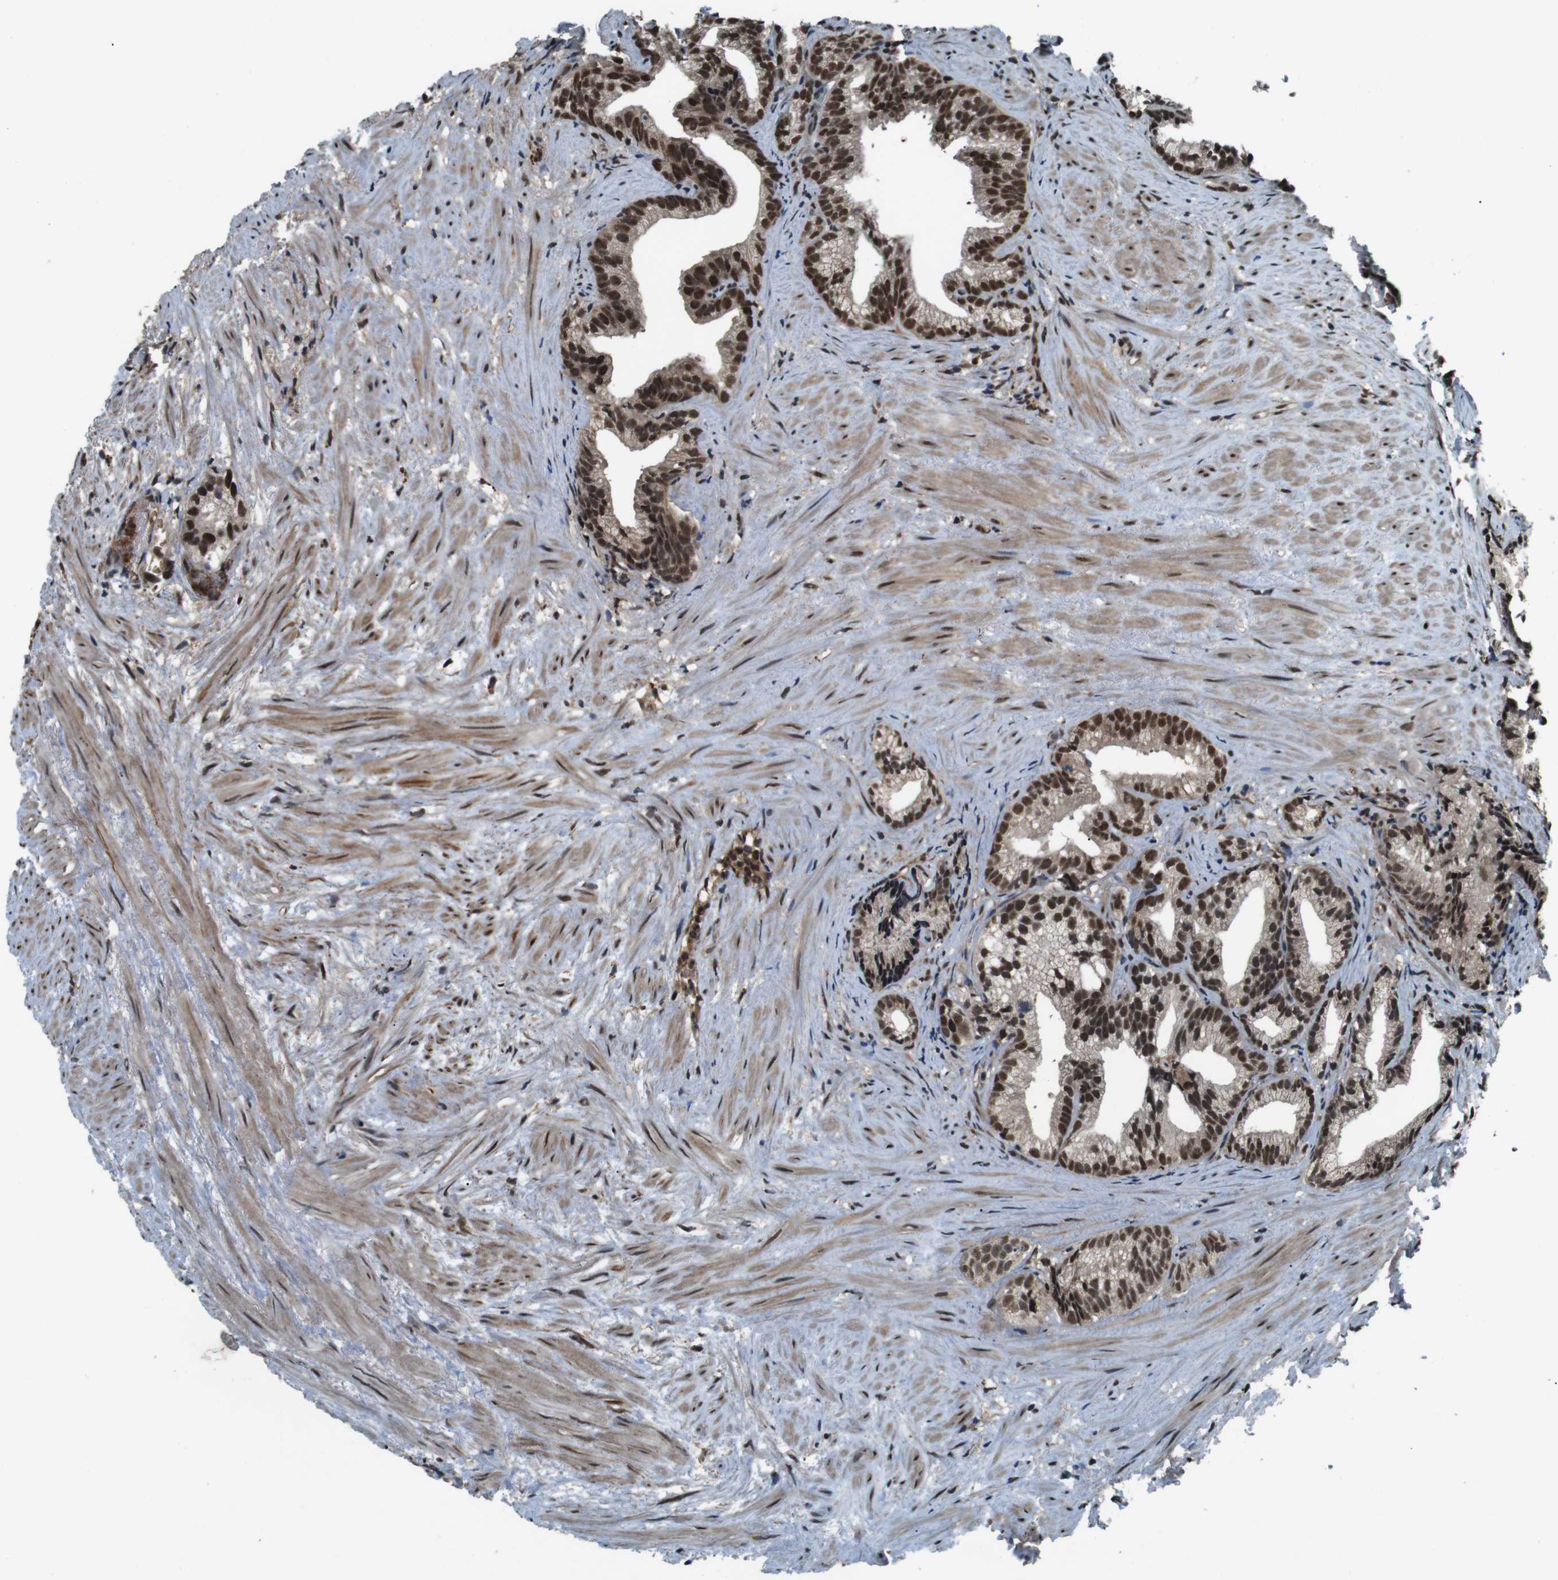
{"staining": {"intensity": "strong", "quantity": ">75%", "location": "nuclear"}, "tissue": "prostate cancer", "cell_type": "Tumor cells", "image_type": "cancer", "snomed": [{"axis": "morphology", "description": "Adenocarcinoma, Low grade"}, {"axis": "topography", "description": "Prostate"}], "caption": "This histopathology image shows IHC staining of prostate low-grade adenocarcinoma, with high strong nuclear staining in approximately >75% of tumor cells.", "gene": "NR4A2", "patient": {"sex": "male", "age": 89}}